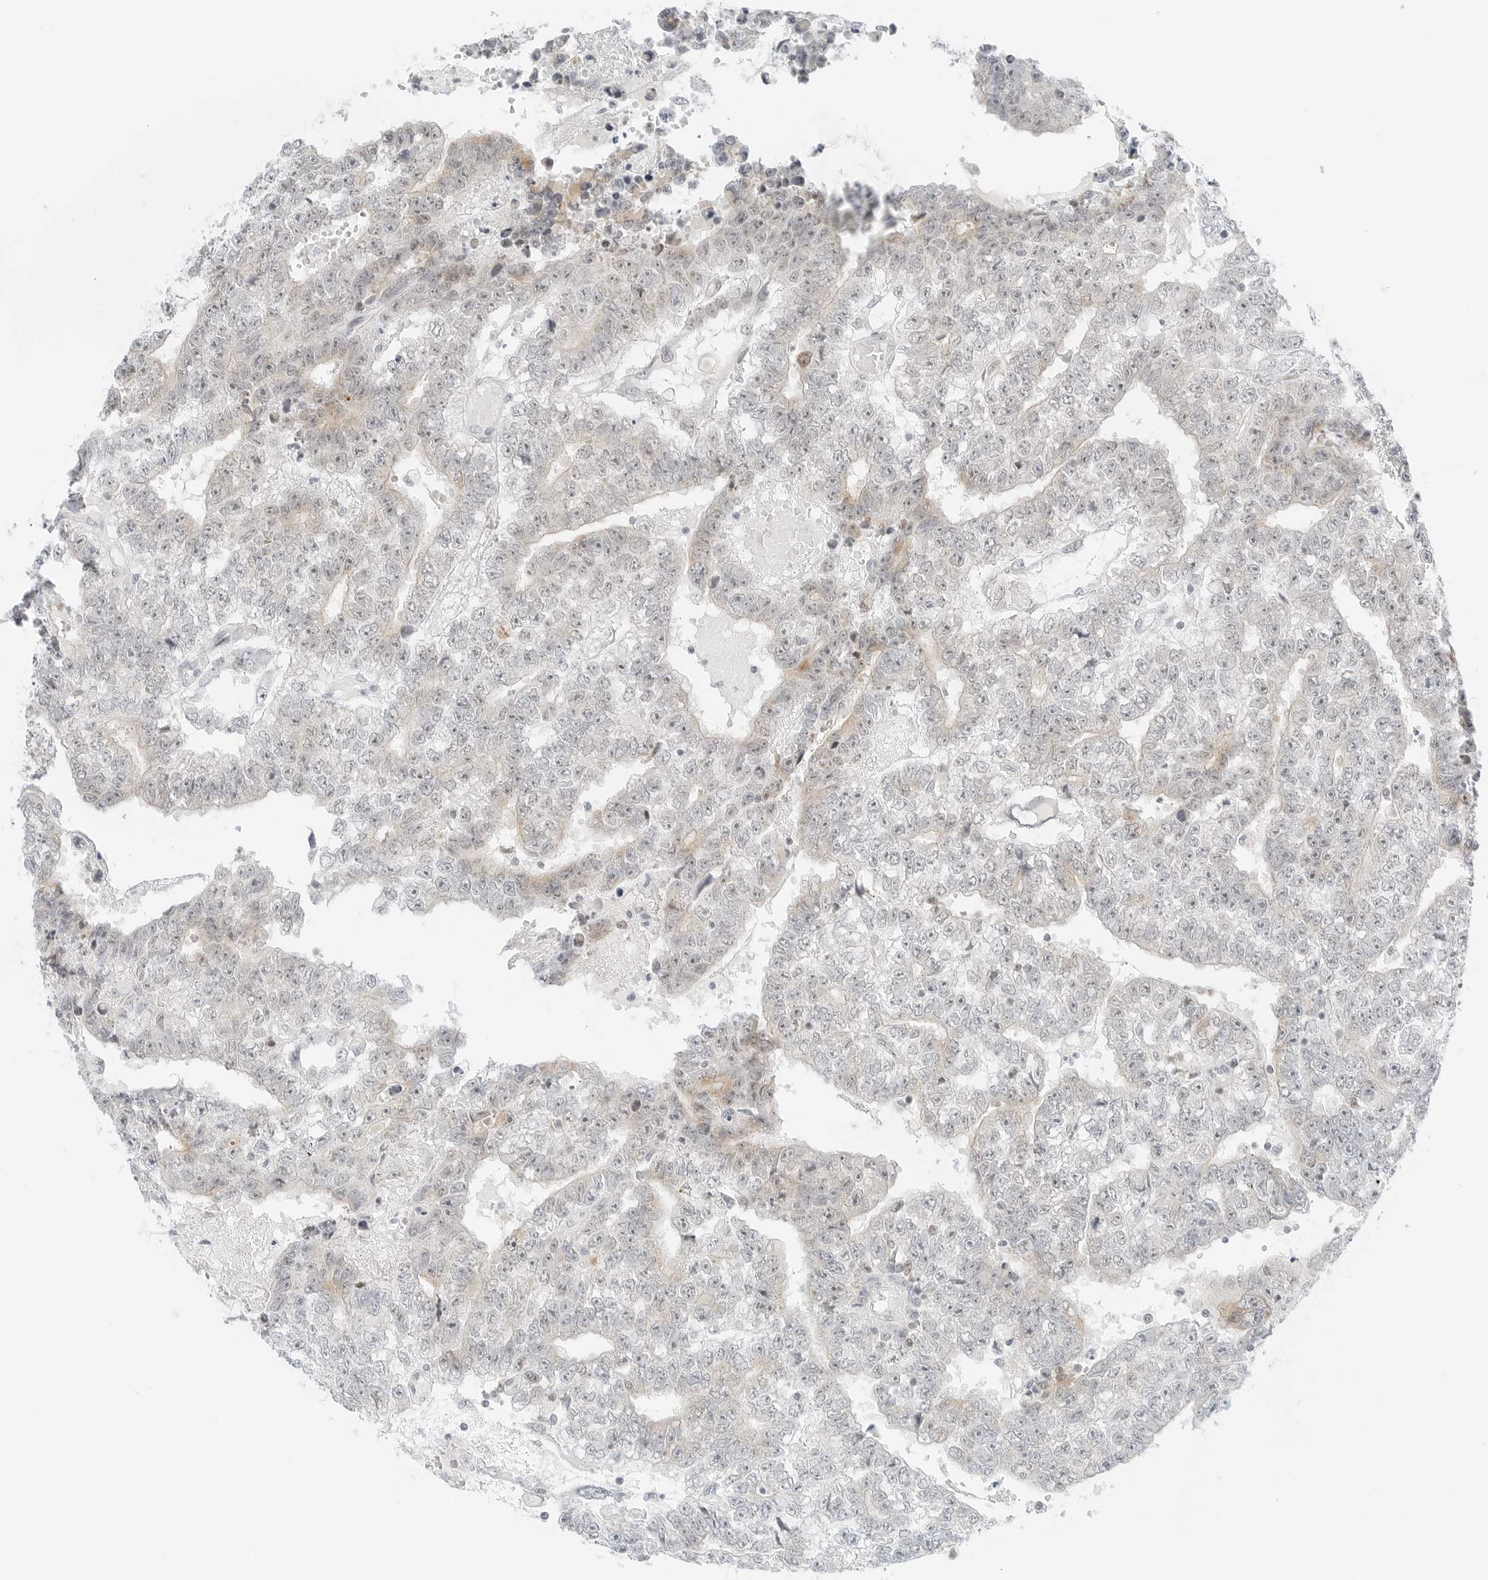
{"staining": {"intensity": "negative", "quantity": "none", "location": "none"}, "tissue": "testis cancer", "cell_type": "Tumor cells", "image_type": "cancer", "snomed": [{"axis": "morphology", "description": "Carcinoma, Embryonal, NOS"}, {"axis": "topography", "description": "Testis"}], "caption": "Immunohistochemistry of embryonal carcinoma (testis) exhibits no expression in tumor cells.", "gene": "CCSAP", "patient": {"sex": "male", "age": 25}}